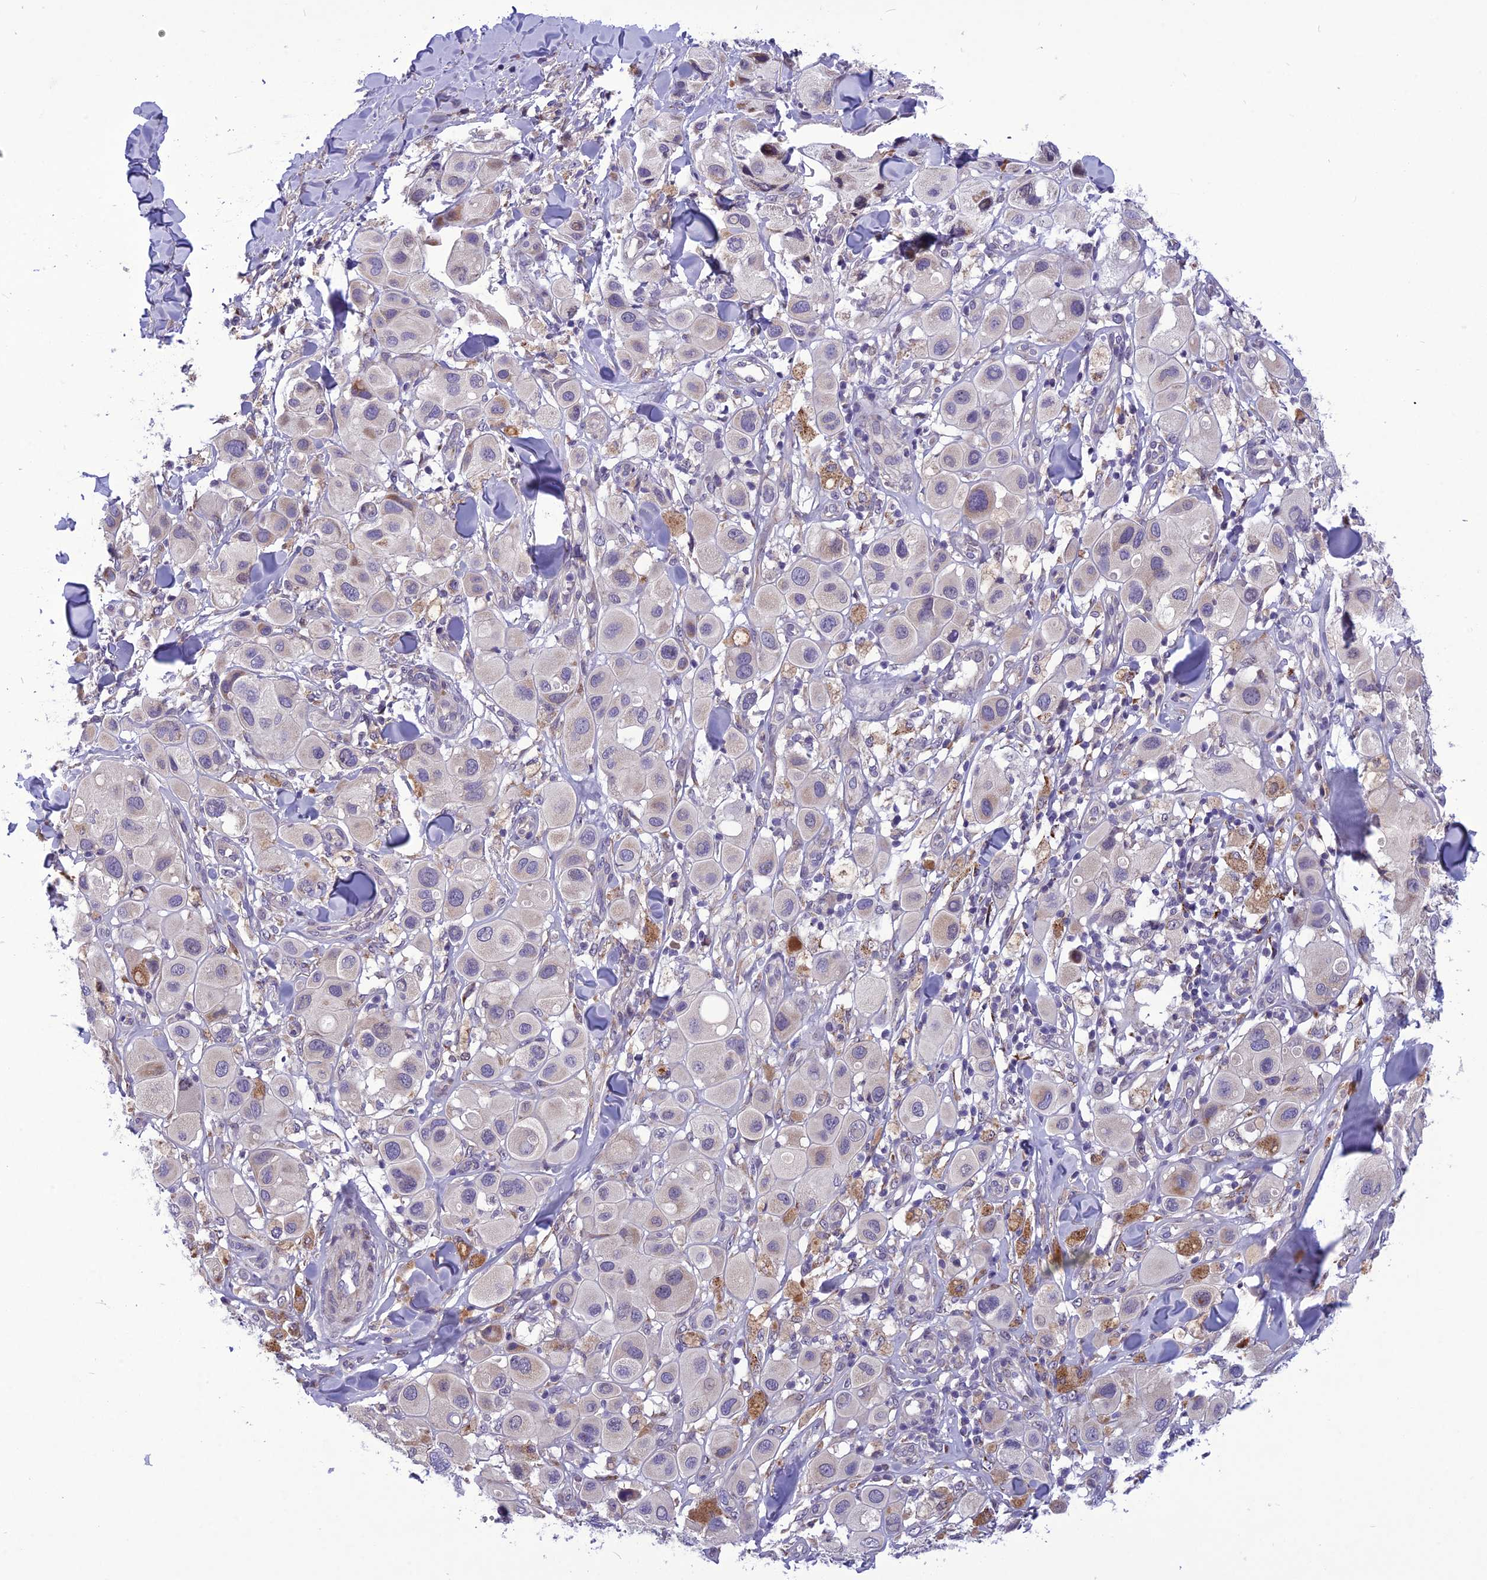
{"staining": {"intensity": "negative", "quantity": "none", "location": "none"}, "tissue": "melanoma", "cell_type": "Tumor cells", "image_type": "cancer", "snomed": [{"axis": "morphology", "description": "Malignant melanoma, Metastatic site"}, {"axis": "topography", "description": "Skin"}], "caption": "Immunohistochemical staining of human malignant melanoma (metastatic site) exhibits no significant expression in tumor cells. The staining was performed using DAB (3,3'-diaminobenzidine) to visualize the protein expression in brown, while the nuclei were stained in blue with hematoxylin (Magnification: 20x).", "gene": "PSMF1", "patient": {"sex": "male", "age": 41}}